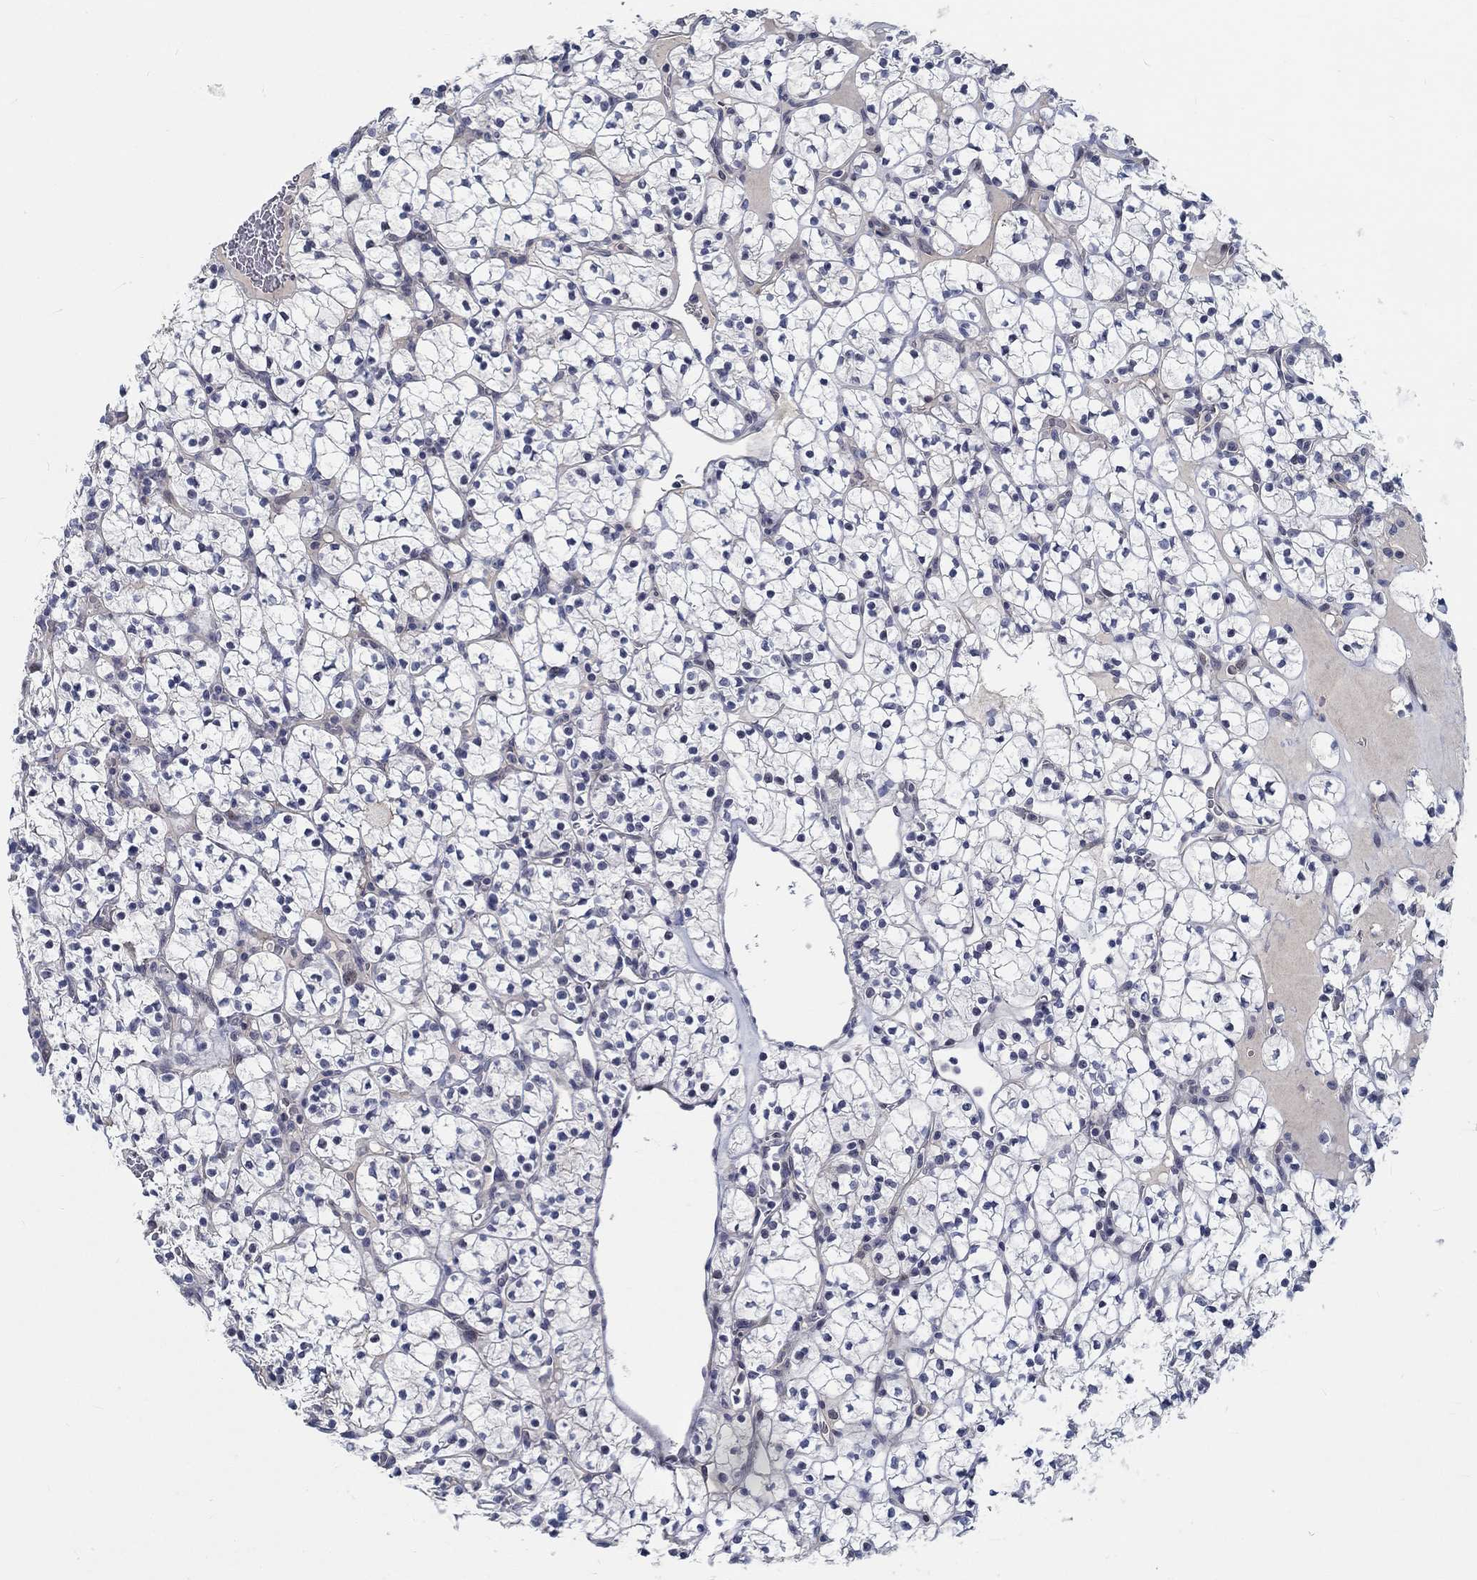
{"staining": {"intensity": "negative", "quantity": "none", "location": "none"}, "tissue": "renal cancer", "cell_type": "Tumor cells", "image_type": "cancer", "snomed": [{"axis": "morphology", "description": "Adenocarcinoma, NOS"}, {"axis": "topography", "description": "Kidney"}], "caption": "The histopathology image demonstrates no significant staining in tumor cells of adenocarcinoma (renal).", "gene": "MYBPC1", "patient": {"sex": "female", "age": 89}}